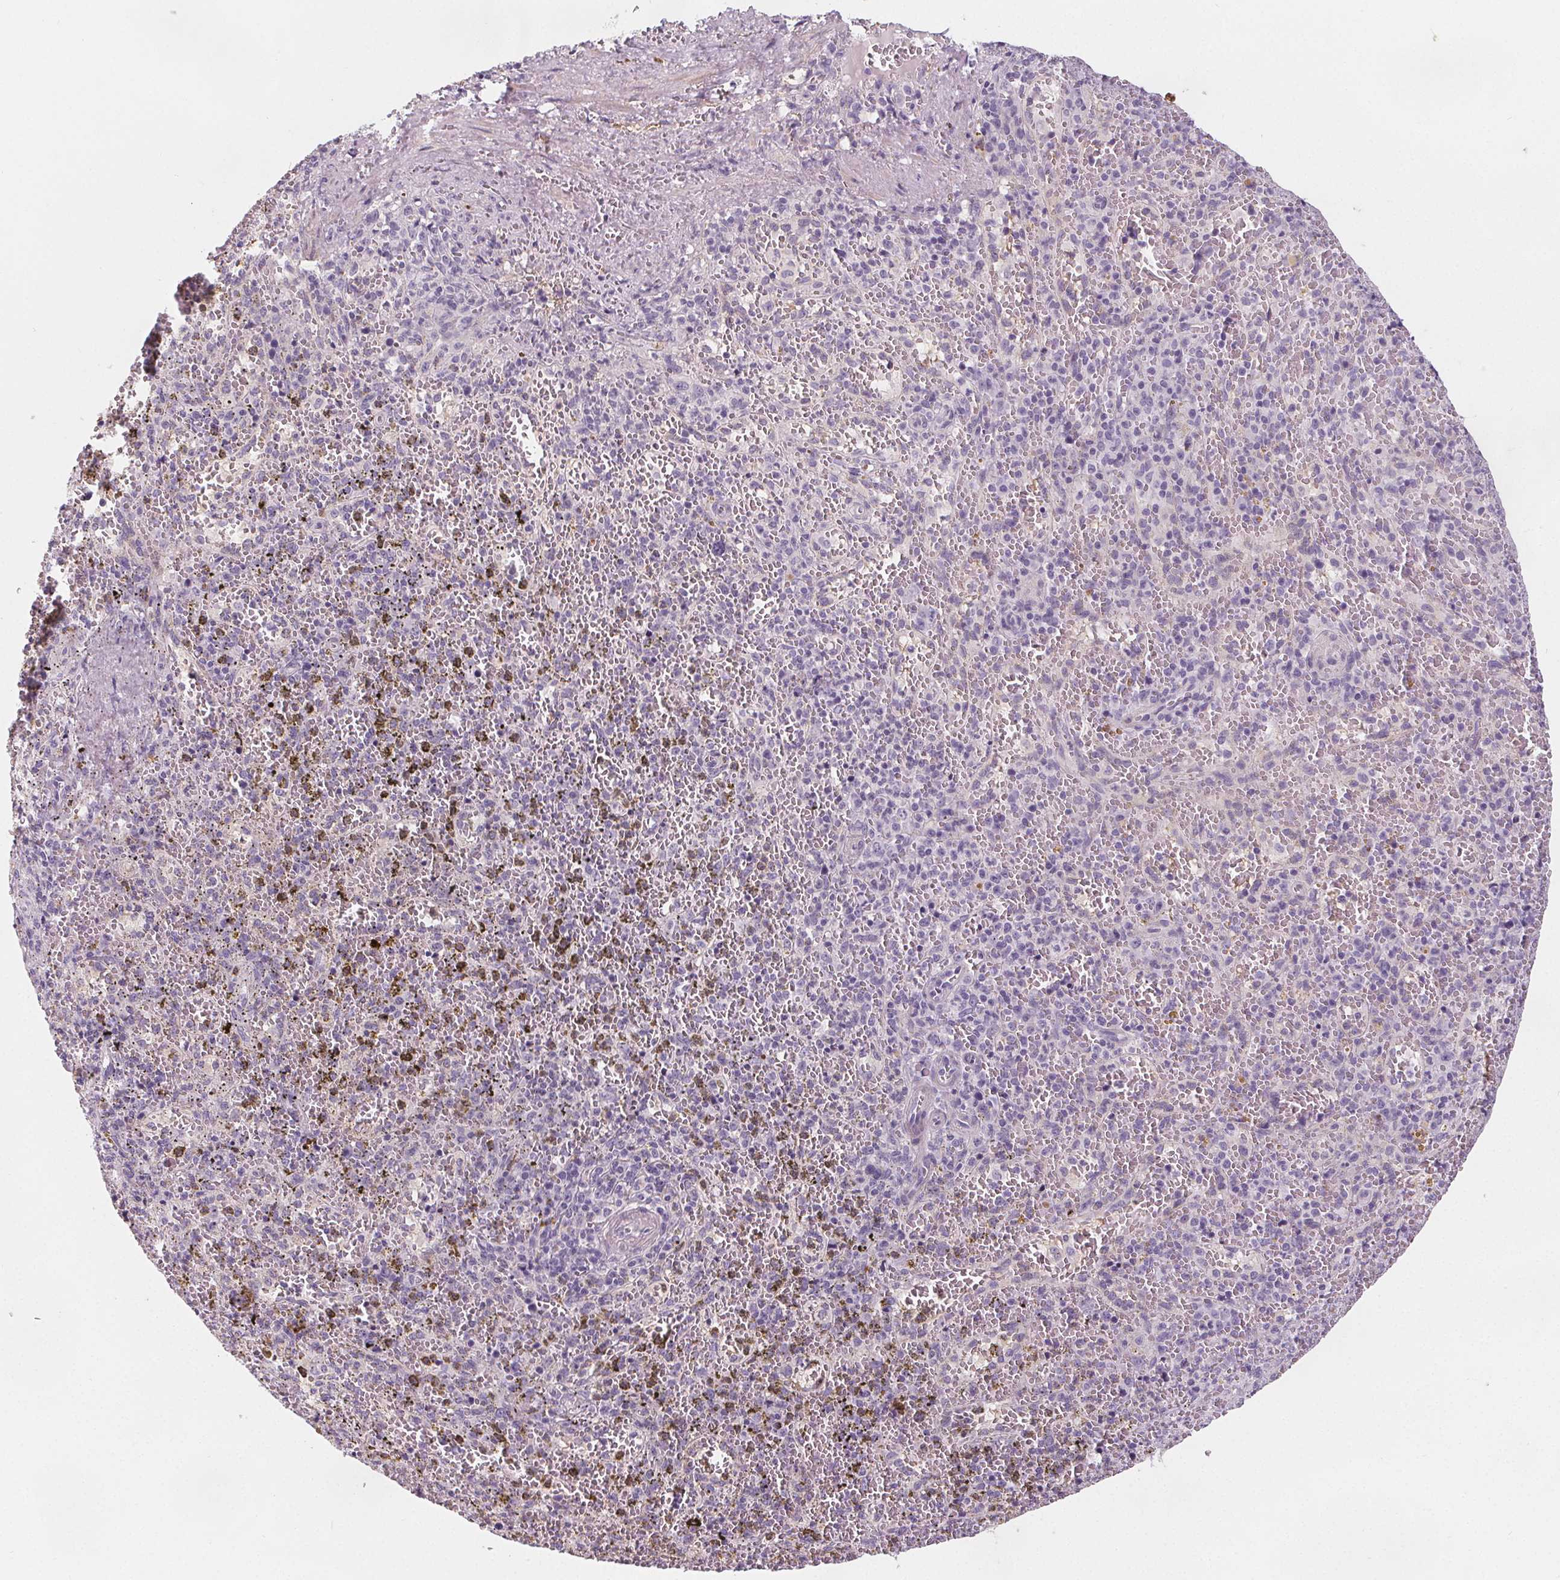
{"staining": {"intensity": "negative", "quantity": "none", "location": "none"}, "tissue": "spleen", "cell_type": "Cells in red pulp", "image_type": "normal", "snomed": [{"axis": "morphology", "description": "Normal tissue, NOS"}, {"axis": "topography", "description": "Spleen"}], "caption": "The micrograph shows no staining of cells in red pulp in benign spleen. (Immunohistochemistry, brightfield microscopy, high magnification).", "gene": "SLC5A12", "patient": {"sex": "female", "age": 50}}